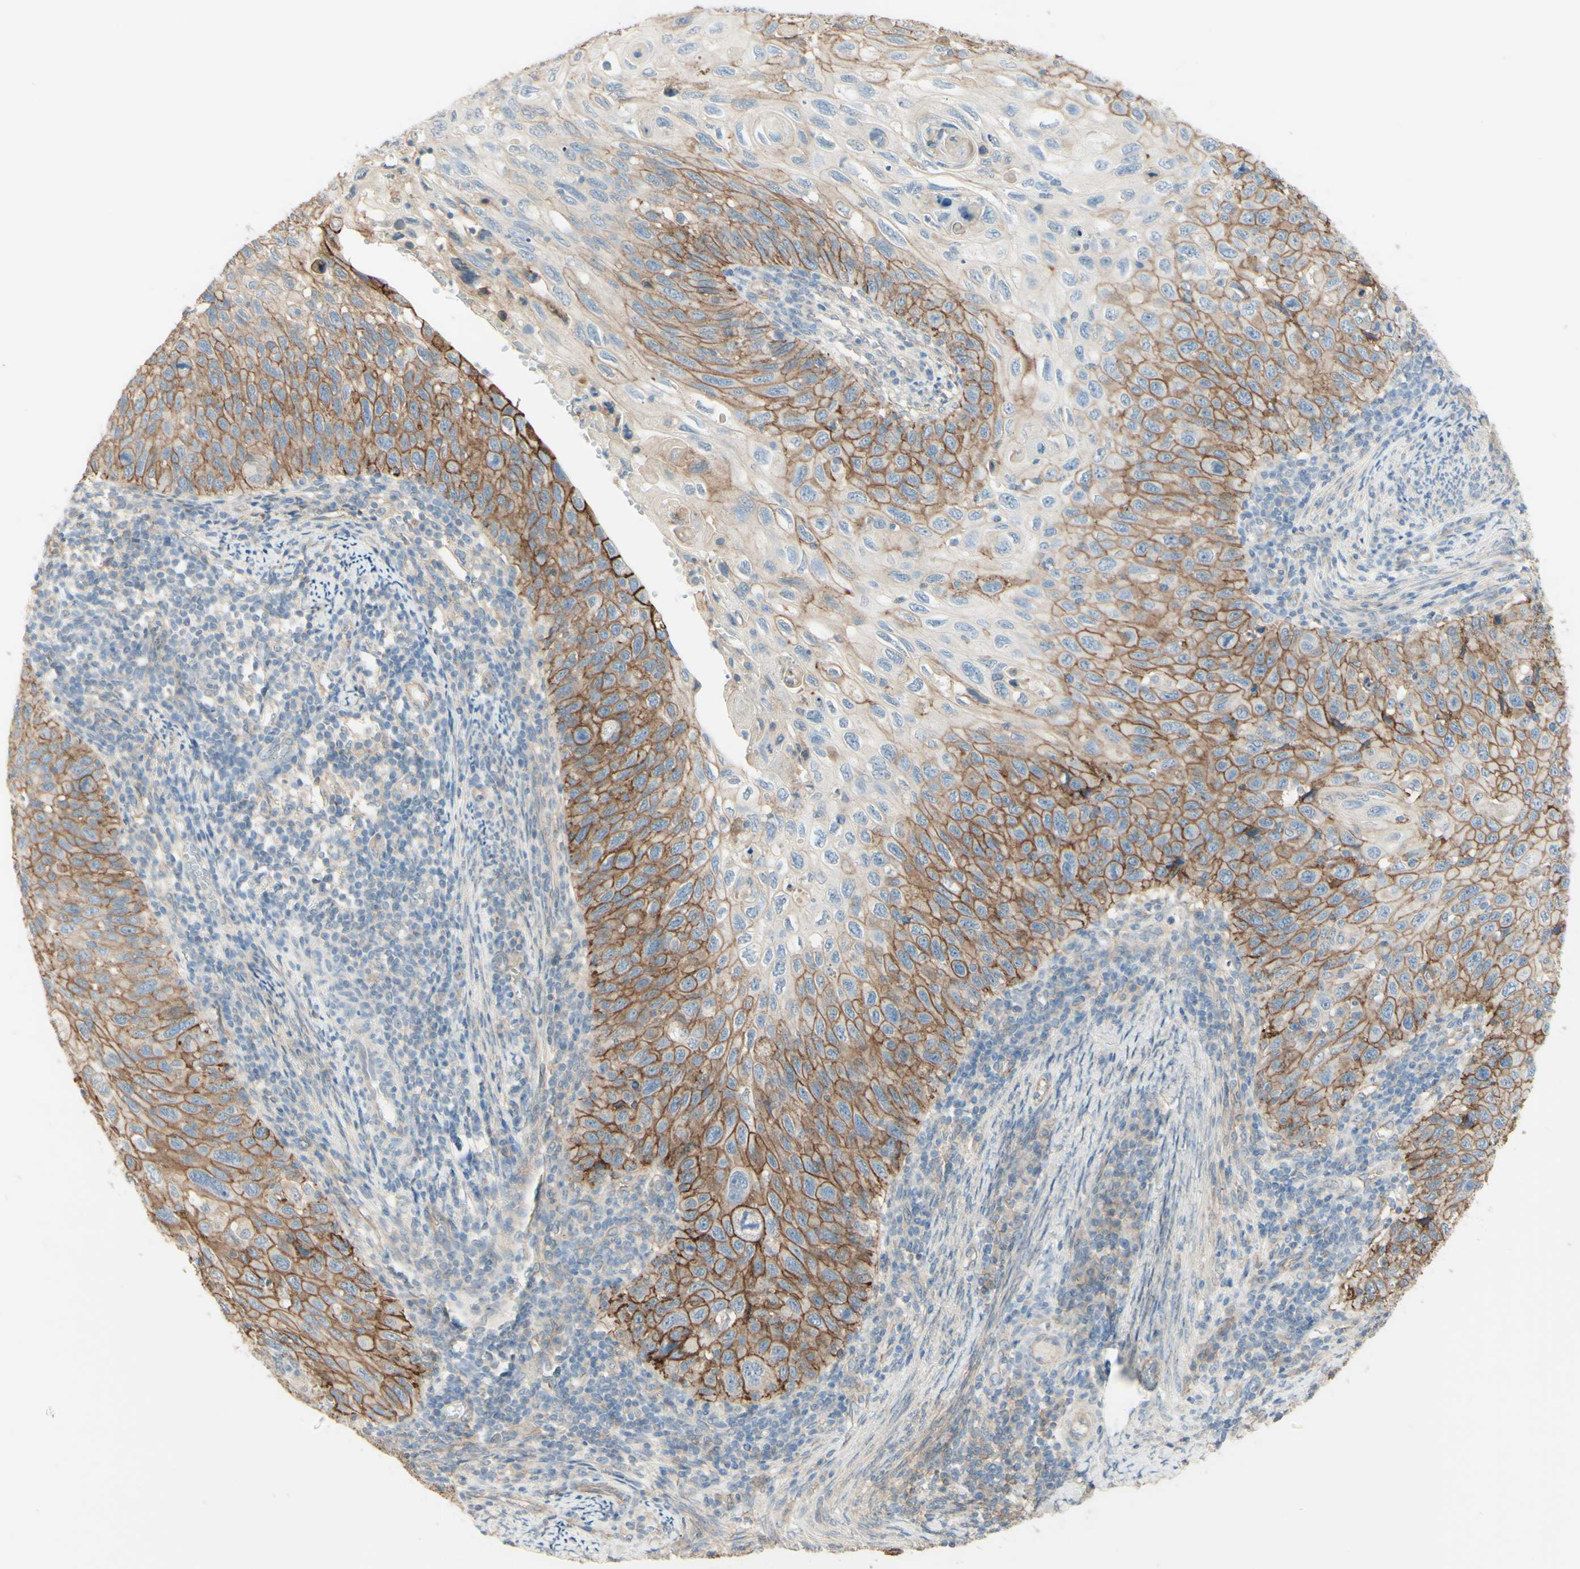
{"staining": {"intensity": "moderate", "quantity": ">75%", "location": "cytoplasmic/membranous"}, "tissue": "cervical cancer", "cell_type": "Tumor cells", "image_type": "cancer", "snomed": [{"axis": "morphology", "description": "Squamous cell carcinoma, NOS"}, {"axis": "topography", "description": "Cervix"}], "caption": "Cervical squamous cell carcinoma stained with IHC demonstrates moderate cytoplasmic/membranous expression in about >75% of tumor cells. (DAB (3,3'-diaminobenzidine) IHC with brightfield microscopy, high magnification).", "gene": "RNF149", "patient": {"sex": "female", "age": 70}}